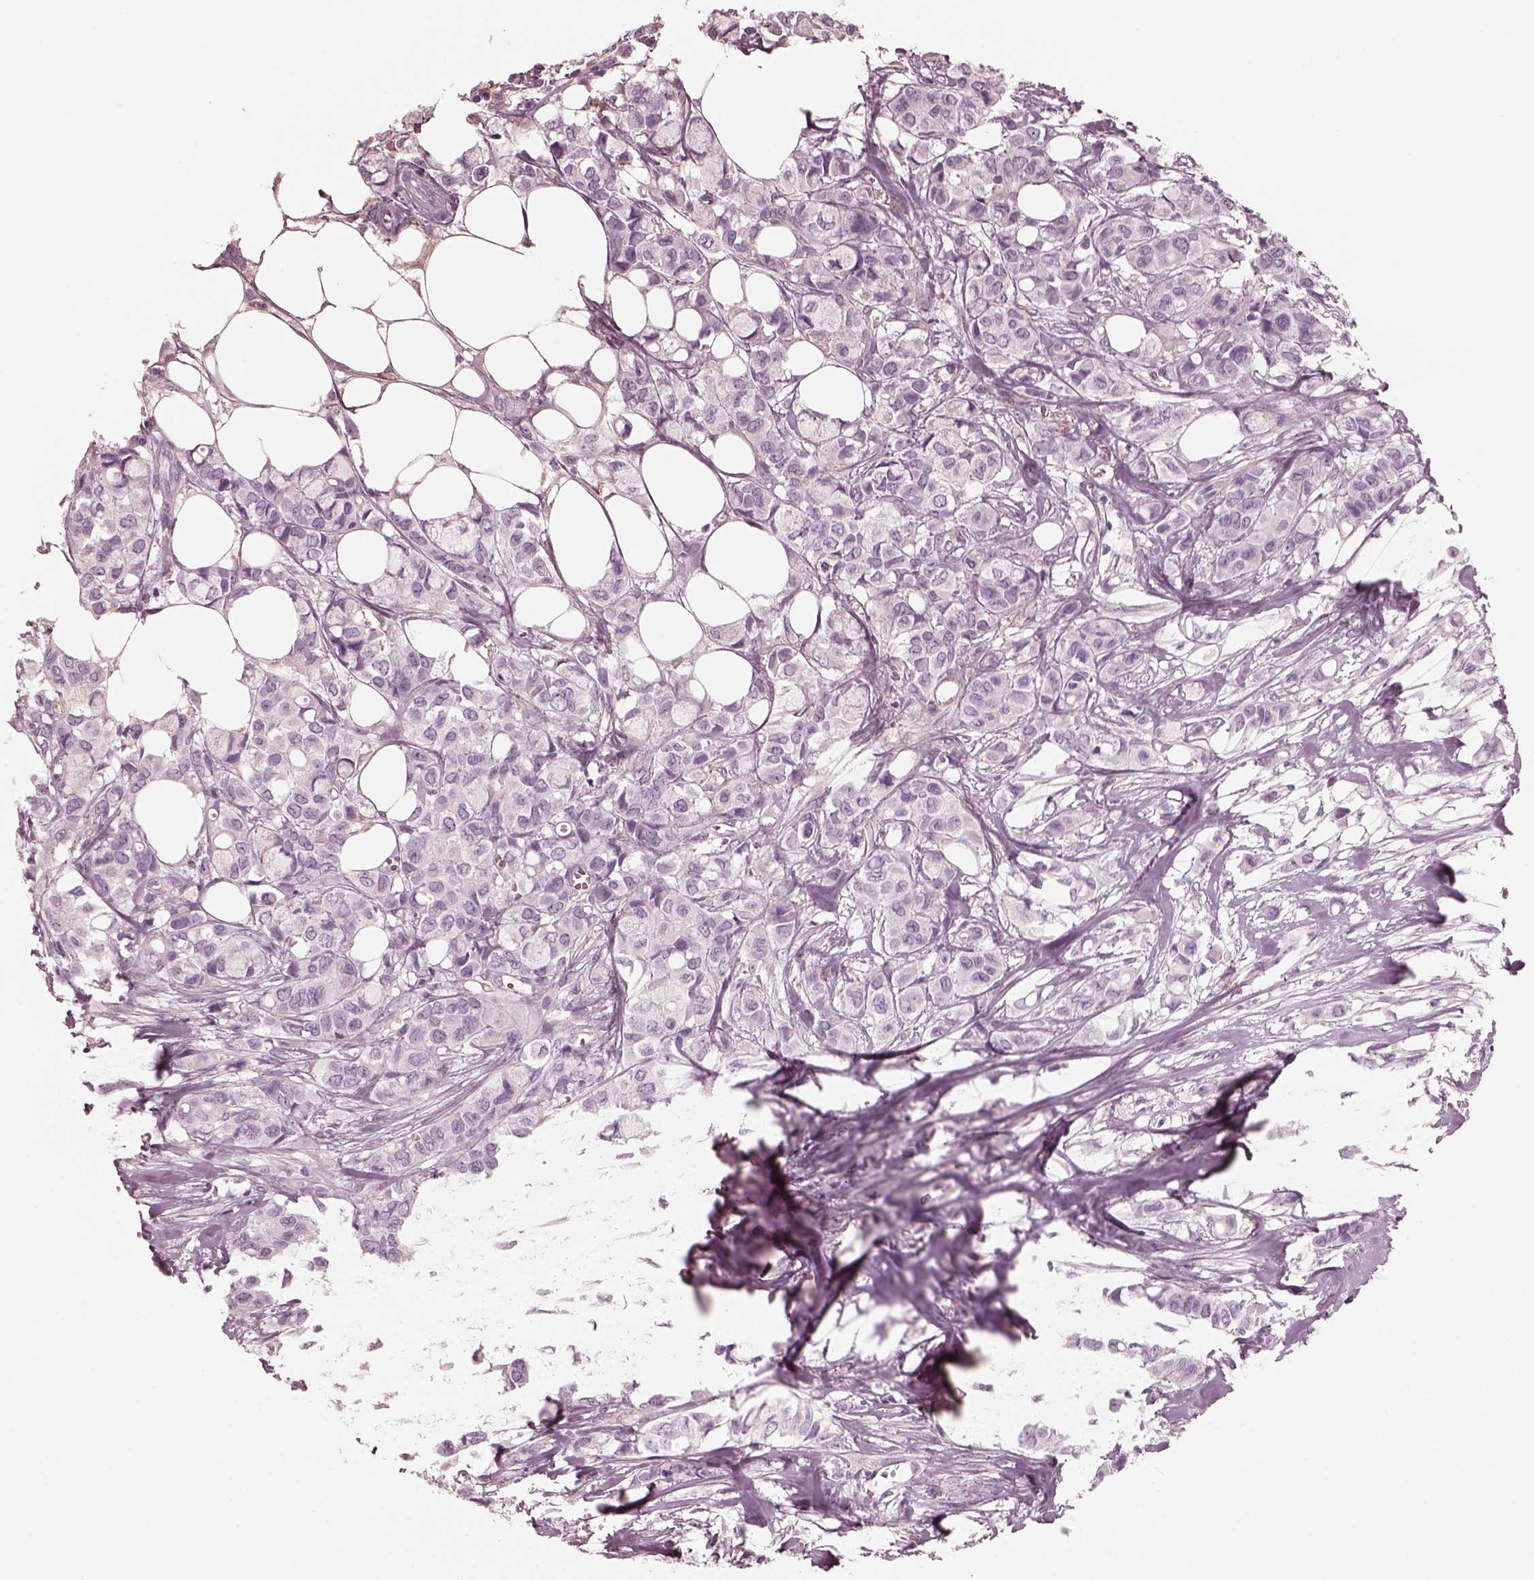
{"staining": {"intensity": "negative", "quantity": "none", "location": "none"}, "tissue": "breast cancer", "cell_type": "Tumor cells", "image_type": "cancer", "snomed": [{"axis": "morphology", "description": "Duct carcinoma"}, {"axis": "topography", "description": "Breast"}], "caption": "Breast cancer was stained to show a protein in brown. There is no significant expression in tumor cells. (DAB (3,3'-diaminobenzidine) immunohistochemistry (IHC) visualized using brightfield microscopy, high magnification).", "gene": "CGA", "patient": {"sex": "female", "age": 85}}